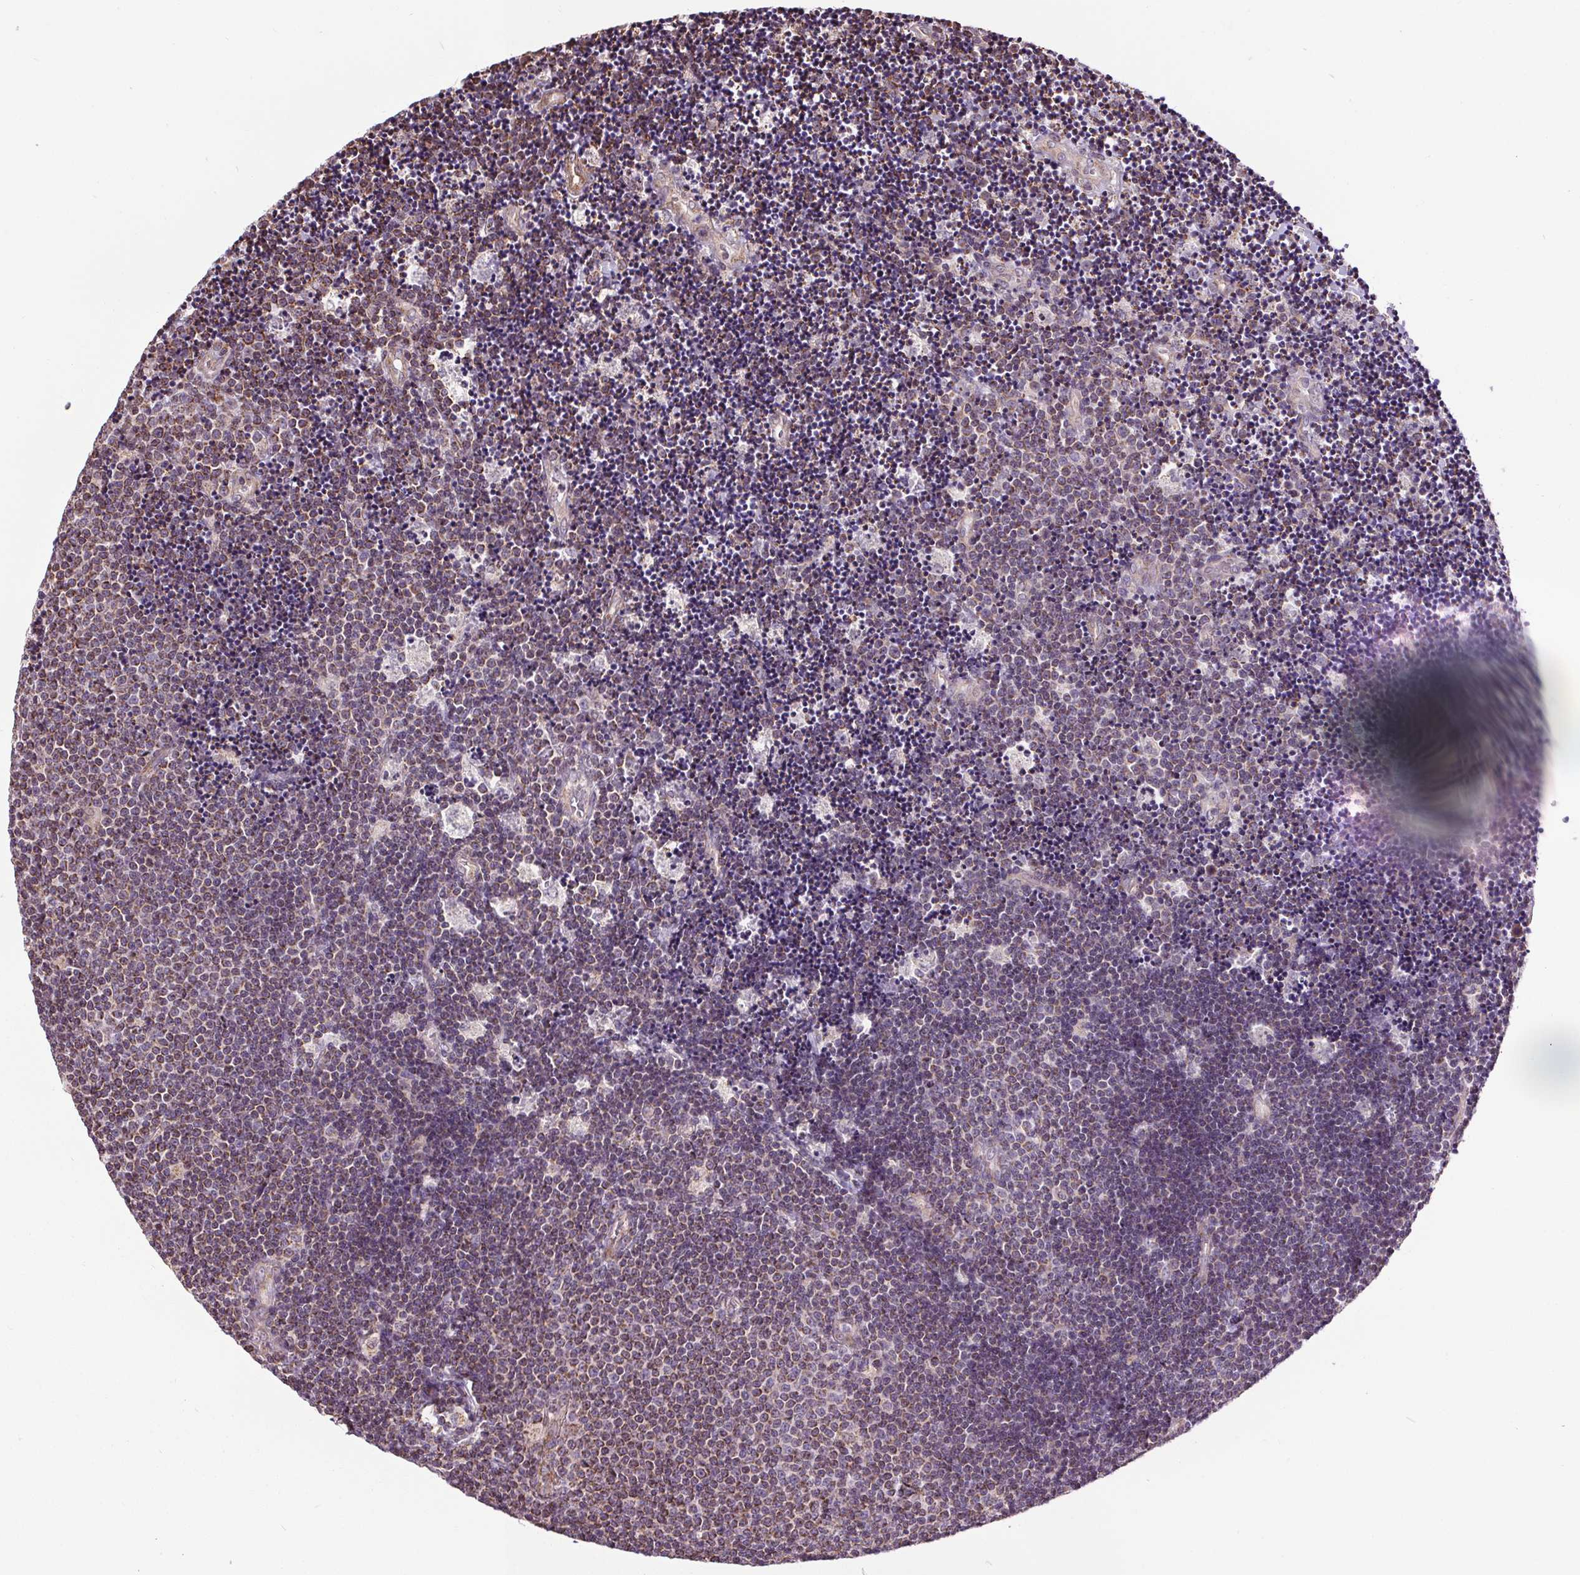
{"staining": {"intensity": "weak", "quantity": ">75%", "location": "cytoplasmic/membranous"}, "tissue": "lymphoma", "cell_type": "Tumor cells", "image_type": "cancer", "snomed": [{"axis": "morphology", "description": "Malignant lymphoma, non-Hodgkin's type, Low grade"}, {"axis": "topography", "description": "Brain"}], "caption": "Brown immunohistochemical staining in human lymphoma reveals weak cytoplasmic/membranous expression in about >75% of tumor cells.", "gene": "ZNF548", "patient": {"sex": "female", "age": 66}}